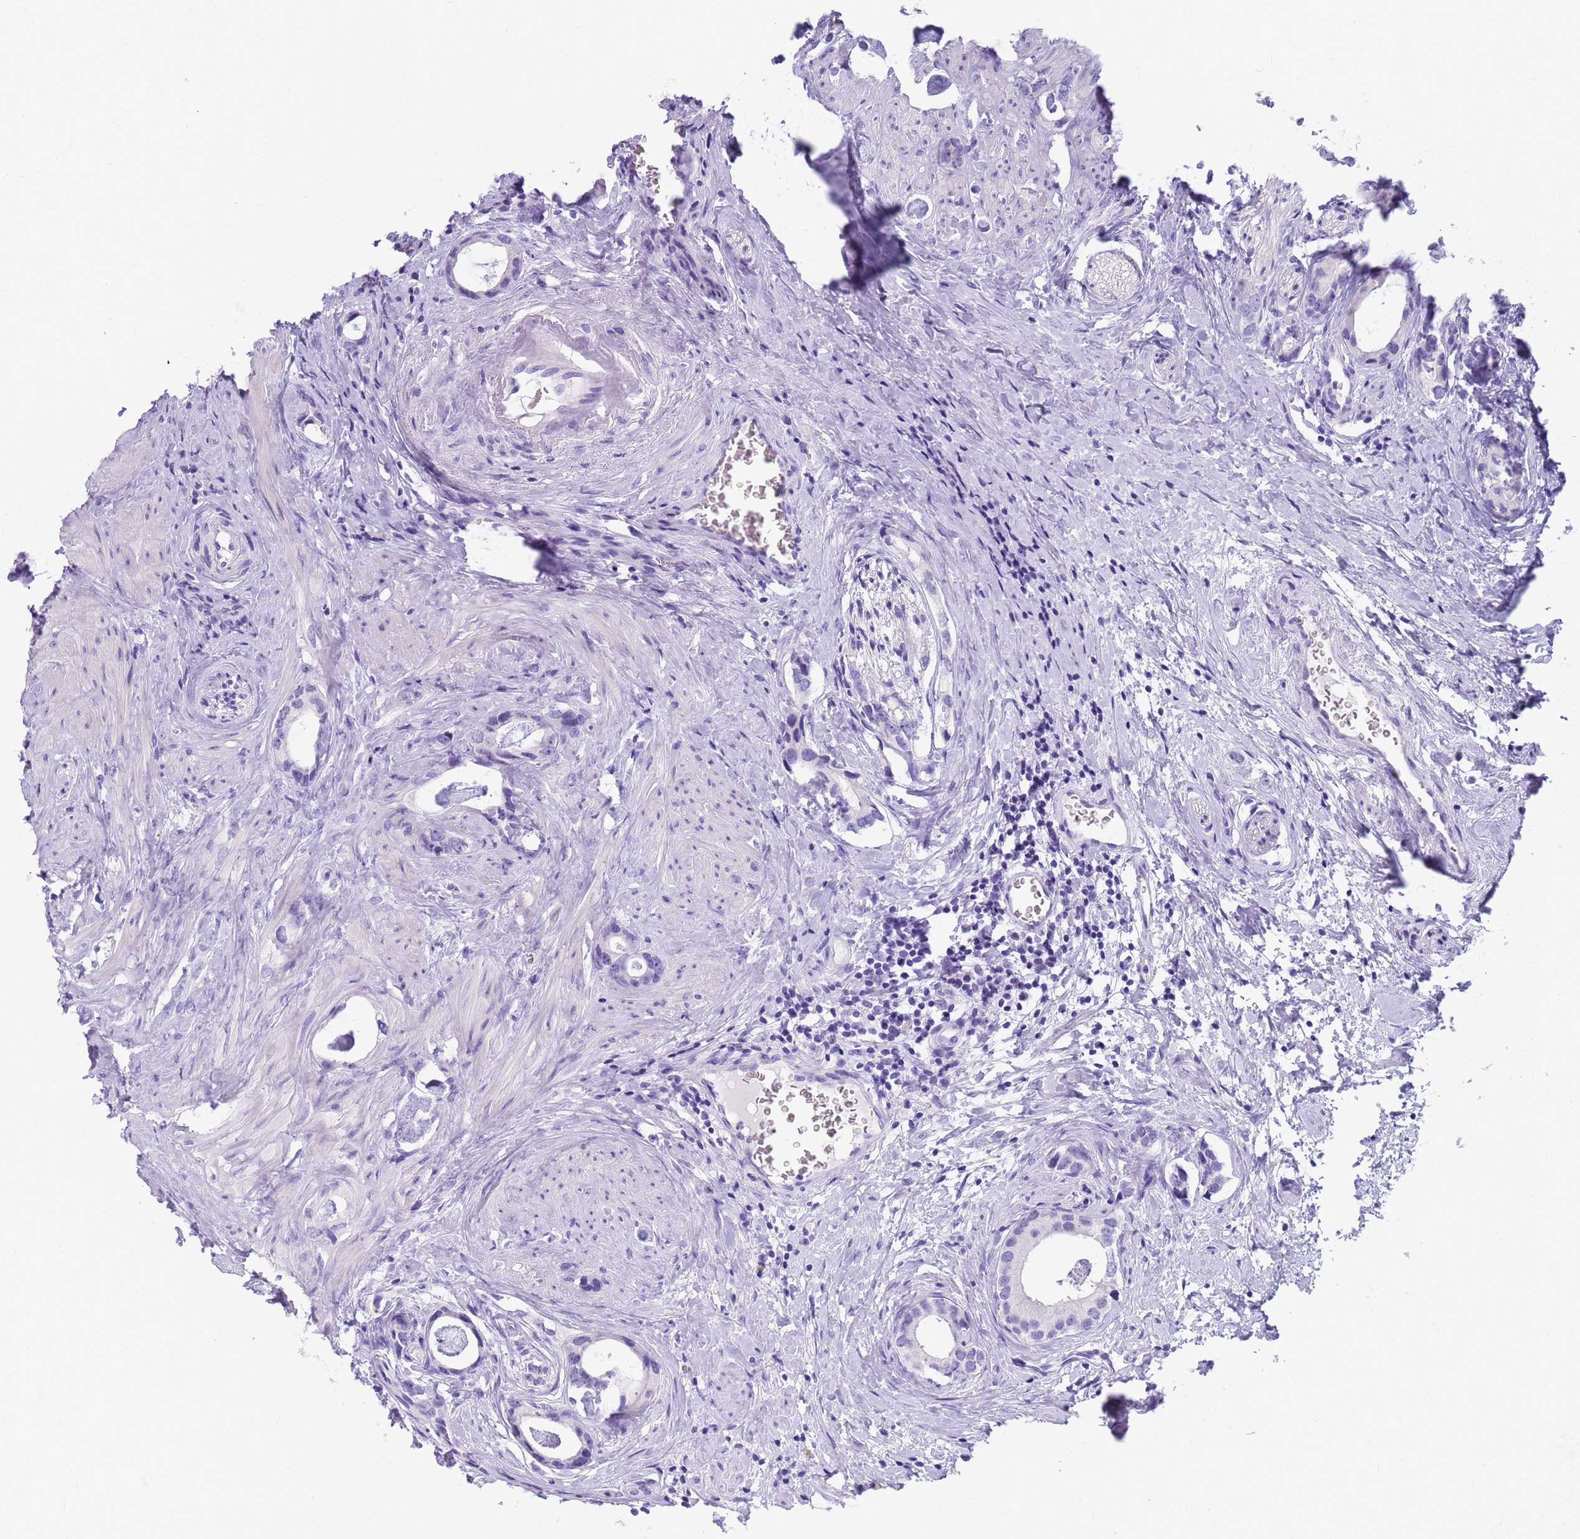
{"staining": {"intensity": "negative", "quantity": "none", "location": "none"}, "tissue": "prostate cancer", "cell_type": "Tumor cells", "image_type": "cancer", "snomed": [{"axis": "morphology", "description": "Adenocarcinoma, Low grade"}, {"axis": "topography", "description": "Prostate"}], "caption": "Photomicrograph shows no significant protein positivity in tumor cells of adenocarcinoma (low-grade) (prostate). (Brightfield microscopy of DAB (3,3'-diaminobenzidine) immunohistochemistry at high magnification).", "gene": "RNASE2", "patient": {"sex": "male", "age": 63}}